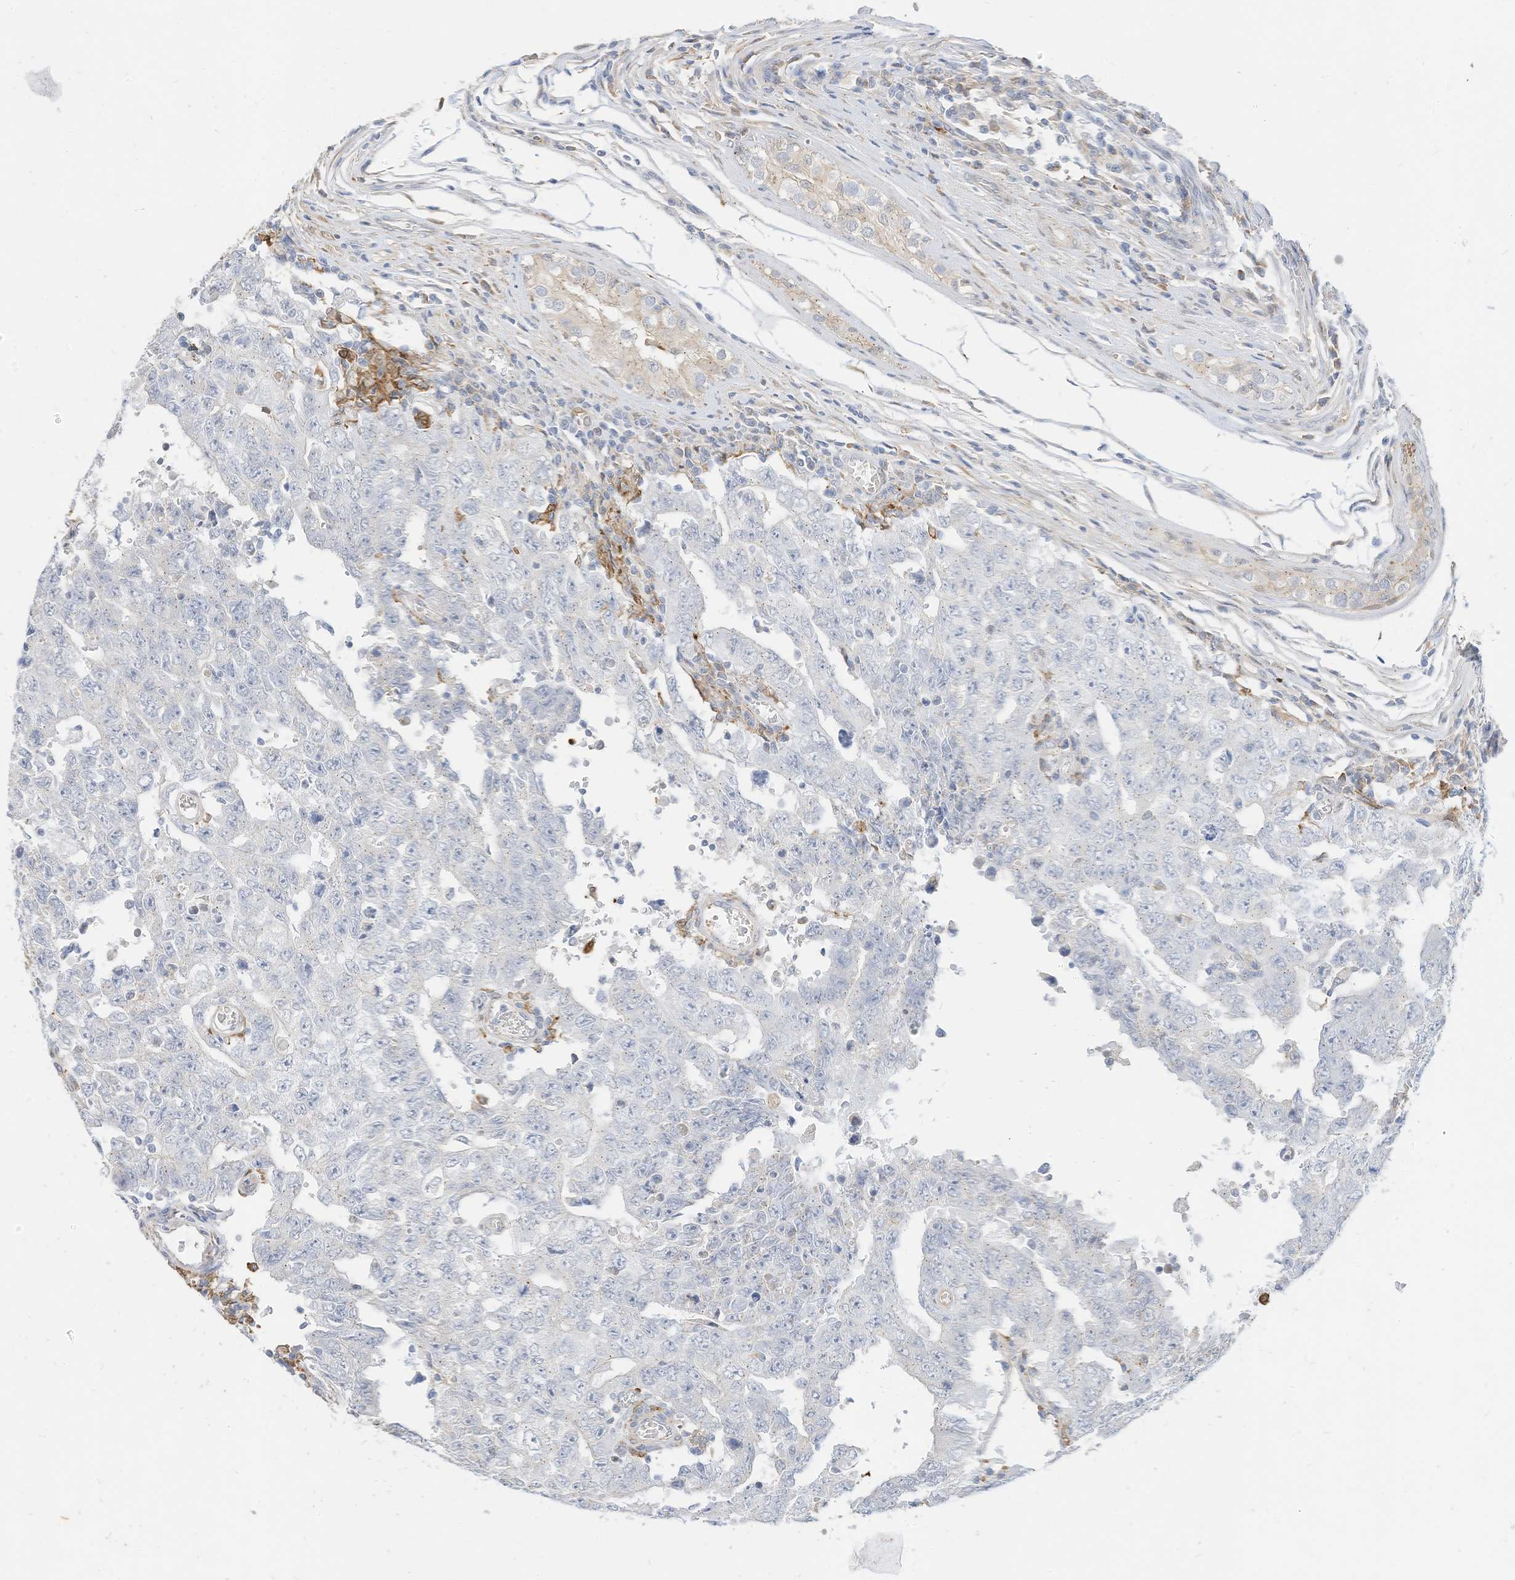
{"staining": {"intensity": "negative", "quantity": "none", "location": "none"}, "tissue": "testis cancer", "cell_type": "Tumor cells", "image_type": "cancer", "snomed": [{"axis": "morphology", "description": "Carcinoma, Embryonal, NOS"}, {"axis": "topography", "description": "Testis"}], "caption": "An IHC image of testis cancer (embryonal carcinoma) is shown. There is no staining in tumor cells of testis cancer (embryonal carcinoma).", "gene": "ATP13A1", "patient": {"sex": "male", "age": 26}}